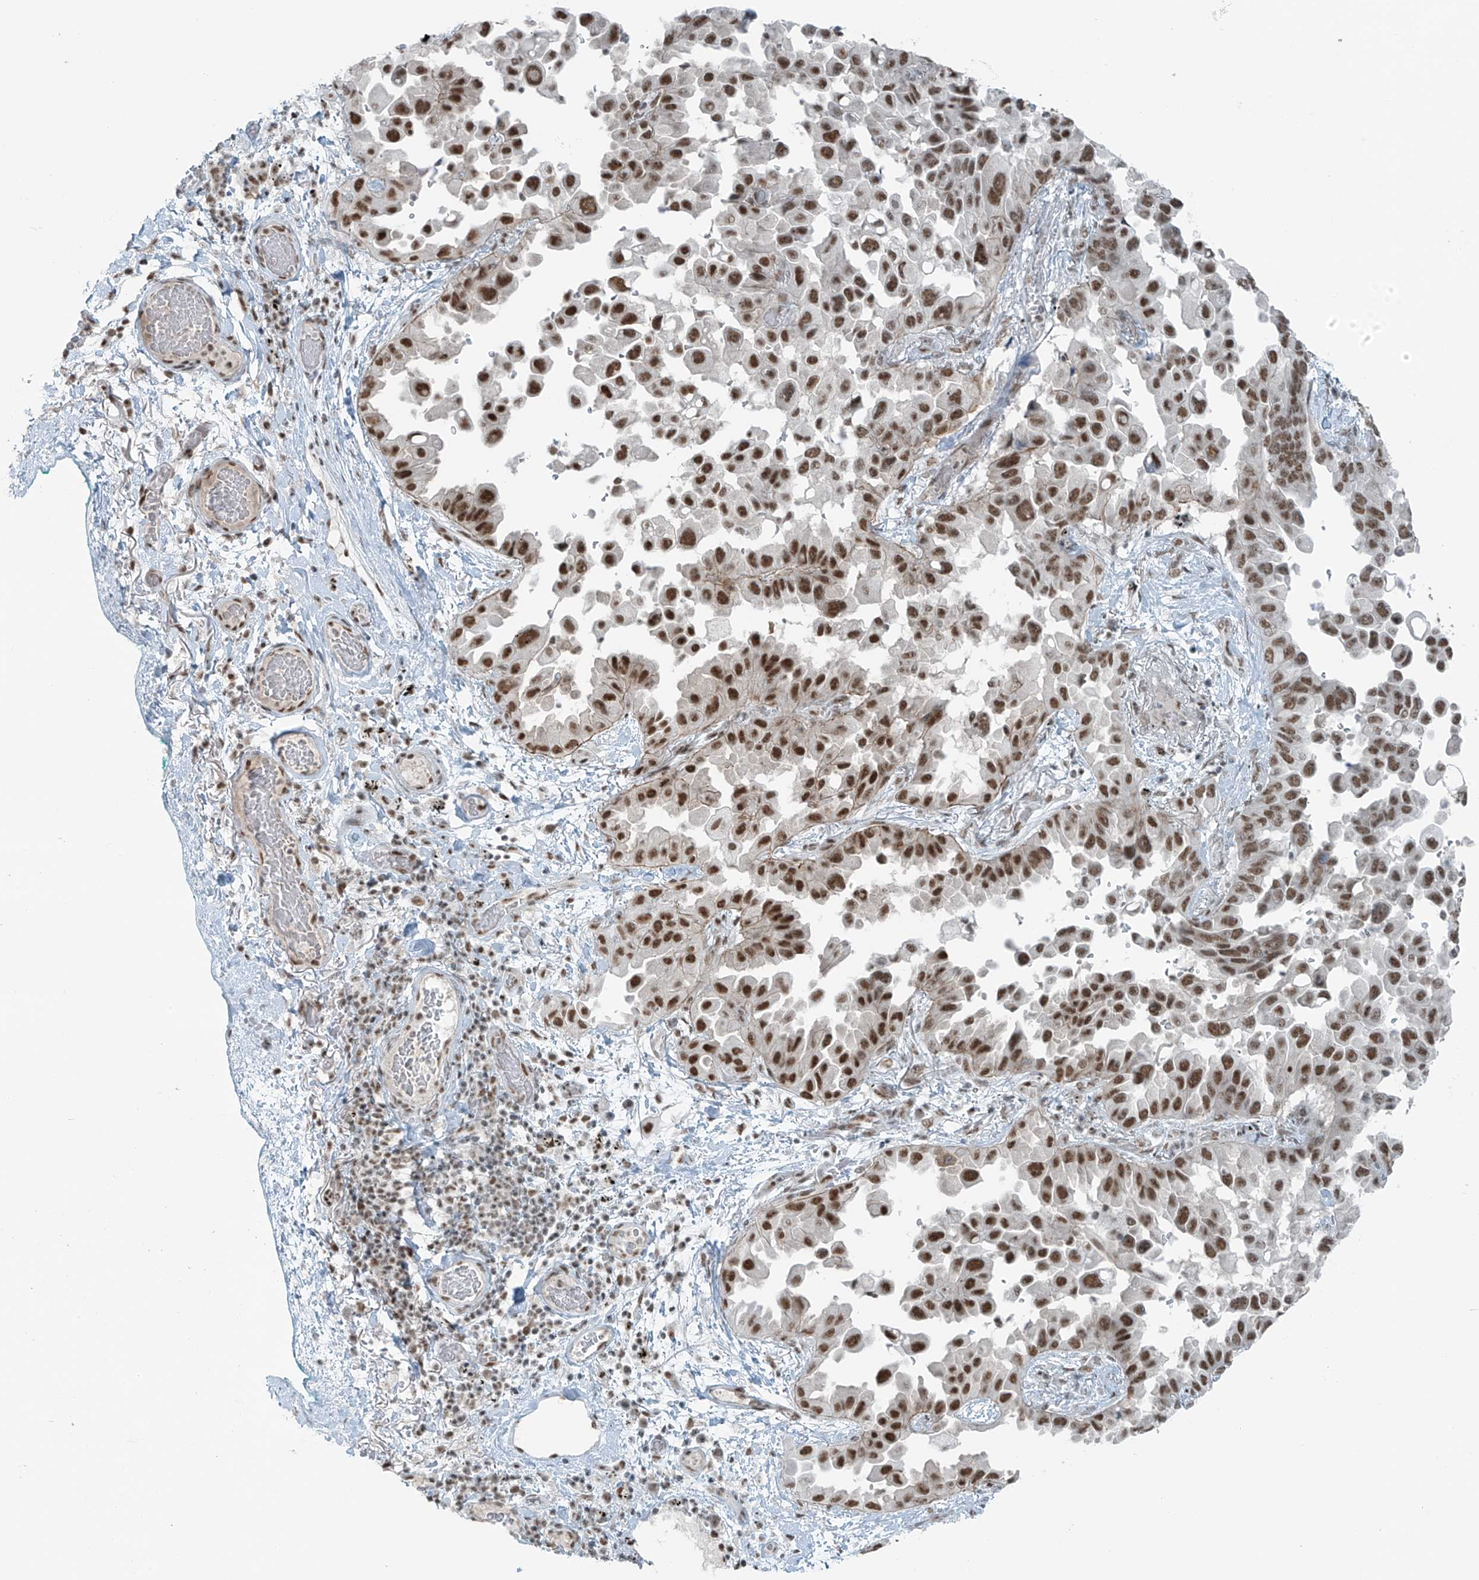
{"staining": {"intensity": "strong", "quantity": ">75%", "location": "nuclear"}, "tissue": "lung cancer", "cell_type": "Tumor cells", "image_type": "cancer", "snomed": [{"axis": "morphology", "description": "Adenocarcinoma, NOS"}, {"axis": "topography", "description": "Lung"}], "caption": "Adenocarcinoma (lung) stained for a protein (brown) shows strong nuclear positive expression in approximately >75% of tumor cells.", "gene": "WRNIP1", "patient": {"sex": "female", "age": 67}}